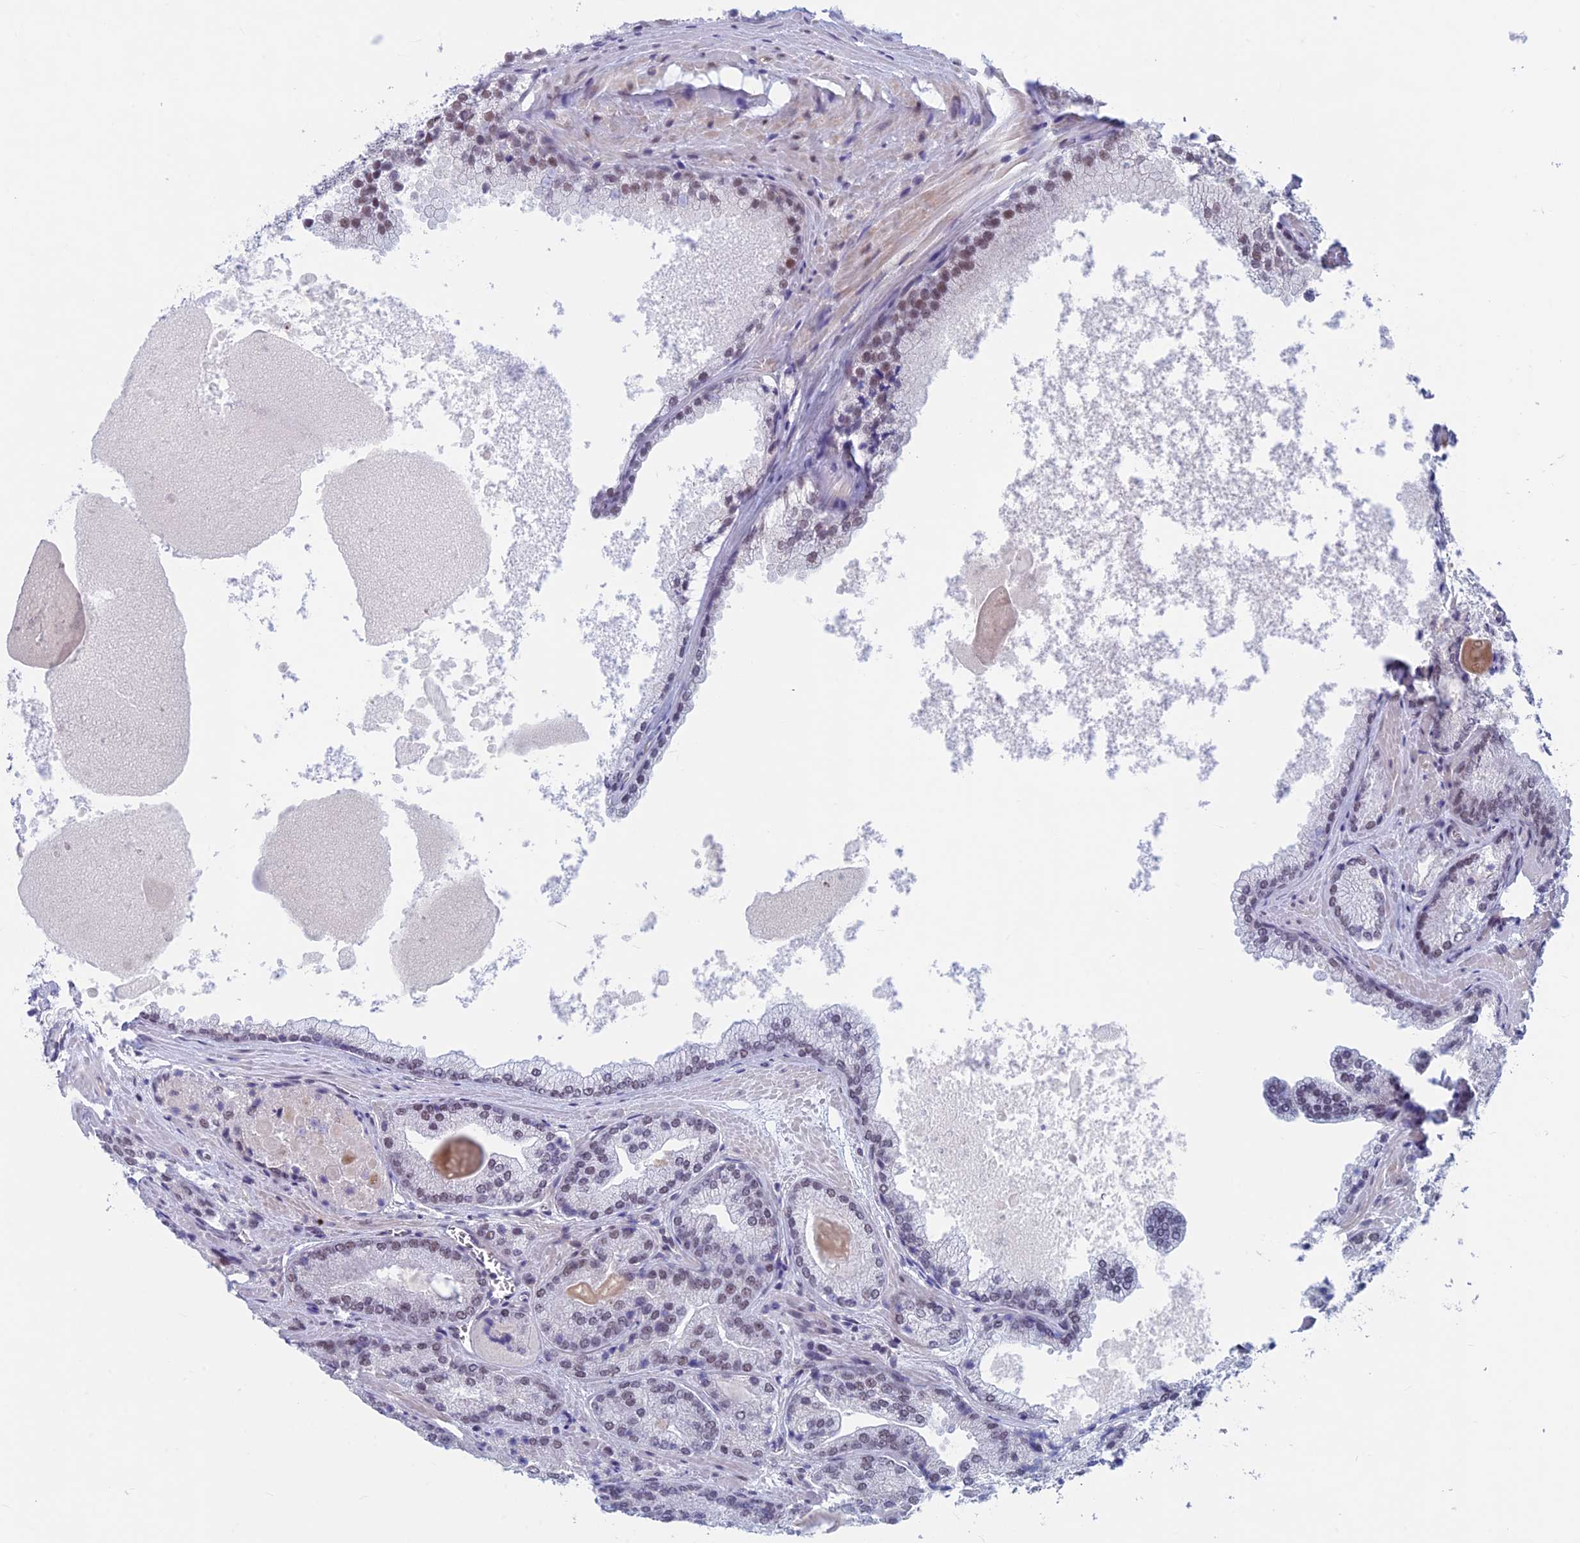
{"staining": {"intensity": "weak", "quantity": "25%-75%", "location": "nuclear"}, "tissue": "prostate cancer", "cell_type": "Tumor cells", "image_type": "cancer", "snomed": [{"axis": "morphology", "description": "Adenocarcinoma, Low grade"}, {"axis": "topography", "description": "Prostate"}], "caption": "Low-grade adenocarcinoma (prostate) was stained to show a protein in brown. There is low levels of weak nuclear expression in approximately 25%-75% of tumor cells. Using DAB (3,3'-diaminobenzidine) (brown) and hematoxylin (blue) stains, captured at high magnification using brightfield microscopy.", "gene": "ASH2L", "patient": {"sex": "male", "age": 74}}